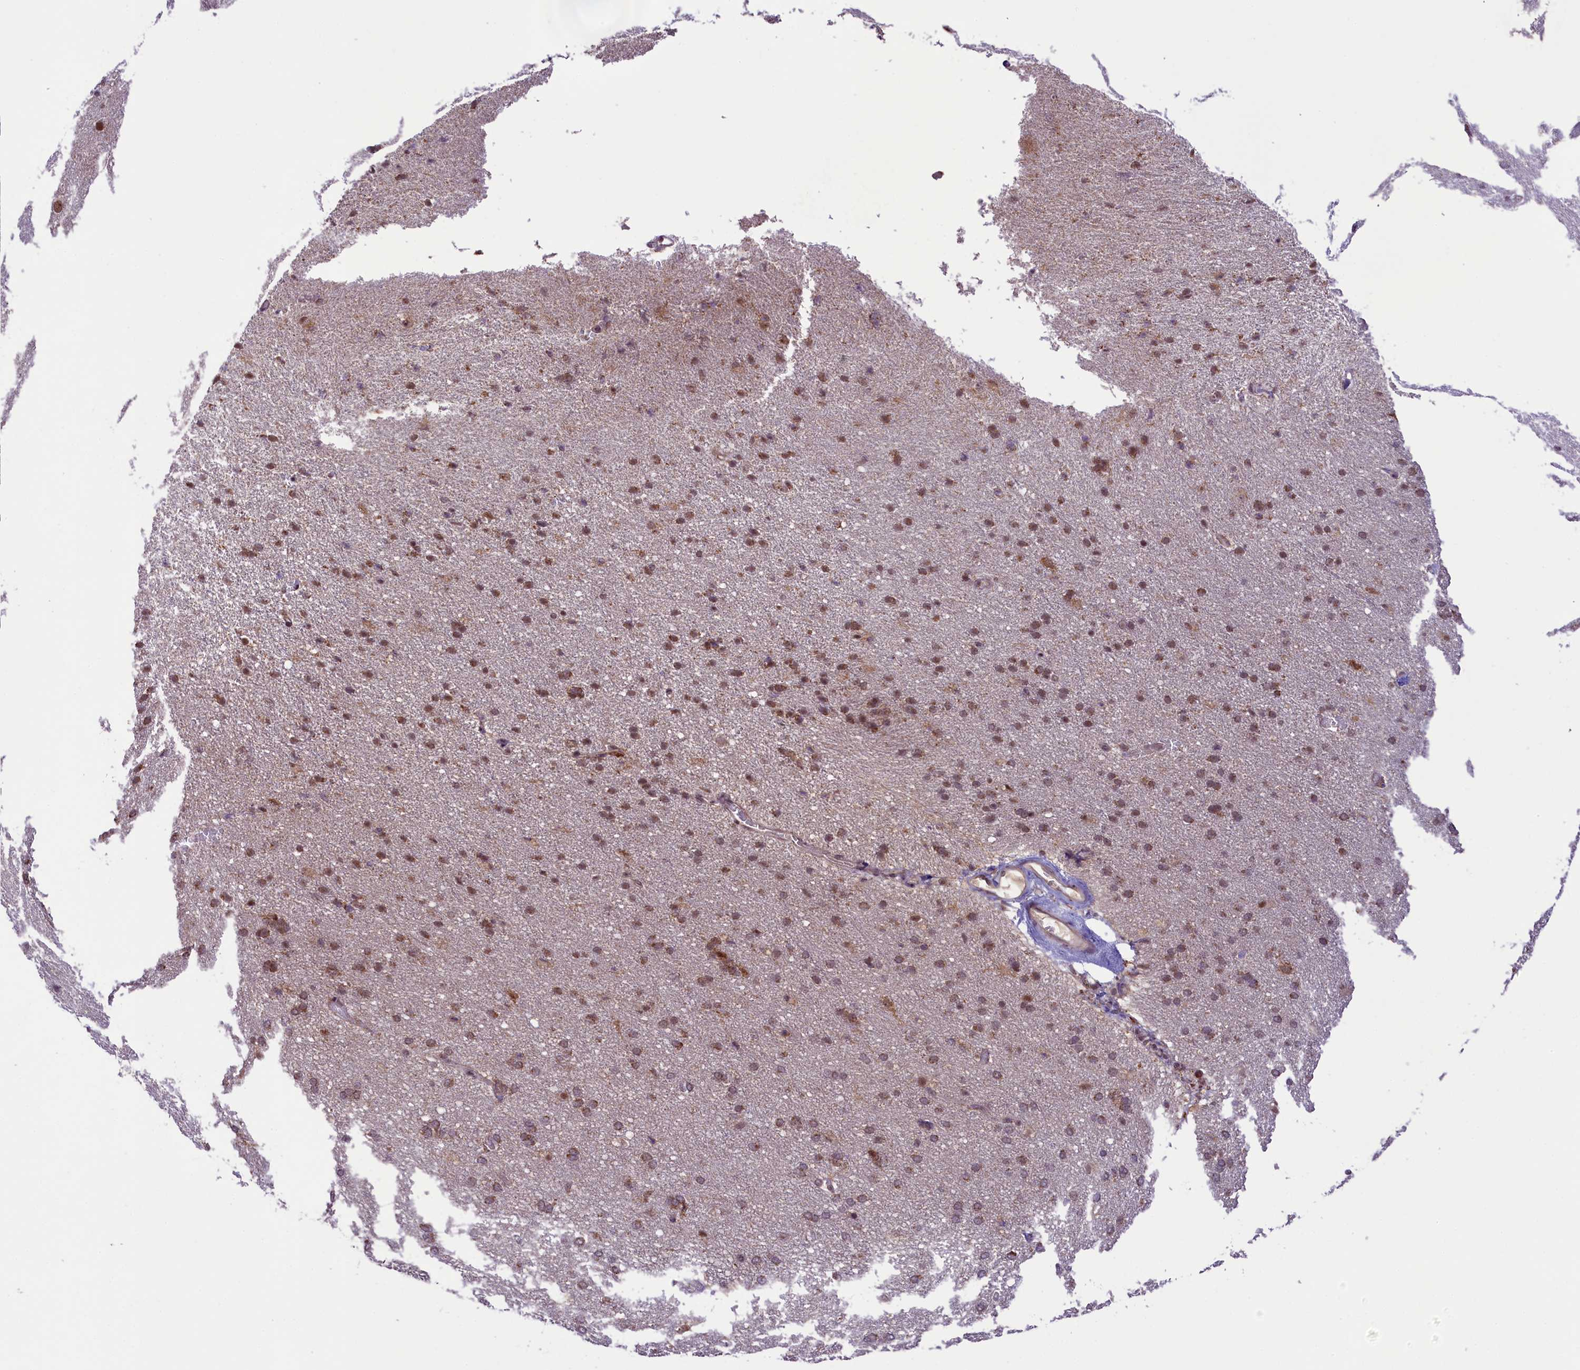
{"staining": {"intensity": "negative", "quantity": "none", "location": "none"}, "tissue": "cerebral cortex", "cell_type": "Endothelial cells", "image_type": "normal", "snomed": [{"axis": "morphology", "description": "Normal tissue, NOS"}, {"axis": "topography", "description": "Cerebral cortex"}], "caption": "Immunohistochemistry (IHC) image of benign human cerebral cortex stained for a protein (brown), which demonstrates no expression in endothelial cells.", "gene": "PAF1", "patient": {"sex": "male", "age": 62}}